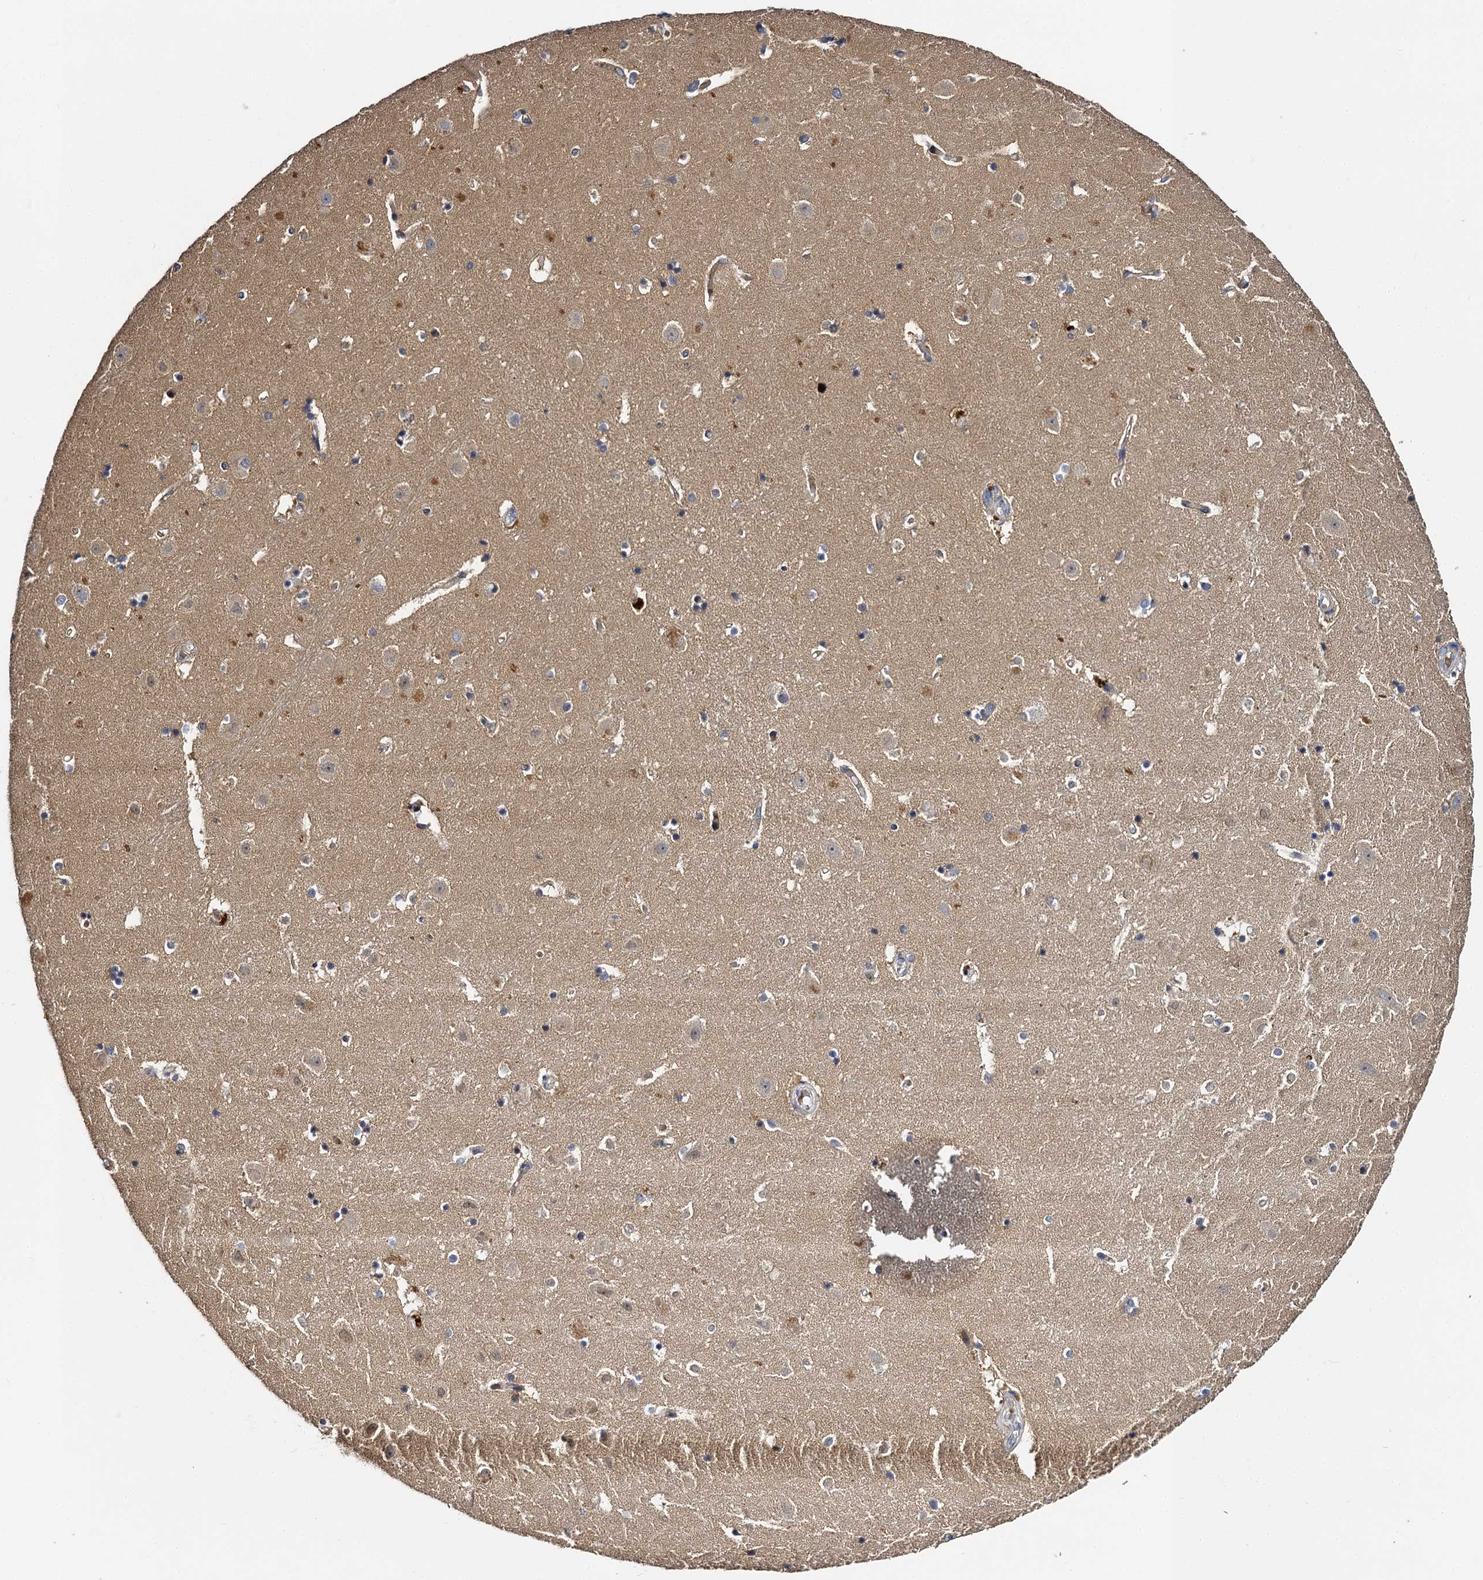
{"staining": {"intensity": "negative", "quantity": "none", "location": "none"}, "tissue": "hippocampus", "cell_type": "Glial cells", "image_type": "normal", "snomed": [{"axis": "morphology", "description": "Normal tissue, NOS"}, {"axis": "topography", "description": "Hippocampus"}], "caption": "Immunohistochemistry (IHC) photomicrograph of unremarkable human hippocampus stained for a protein (brown), which shows no positivity in glial cells.", "gene": "SLC11A2", "patient": {"sex": "female", "age": 52}}